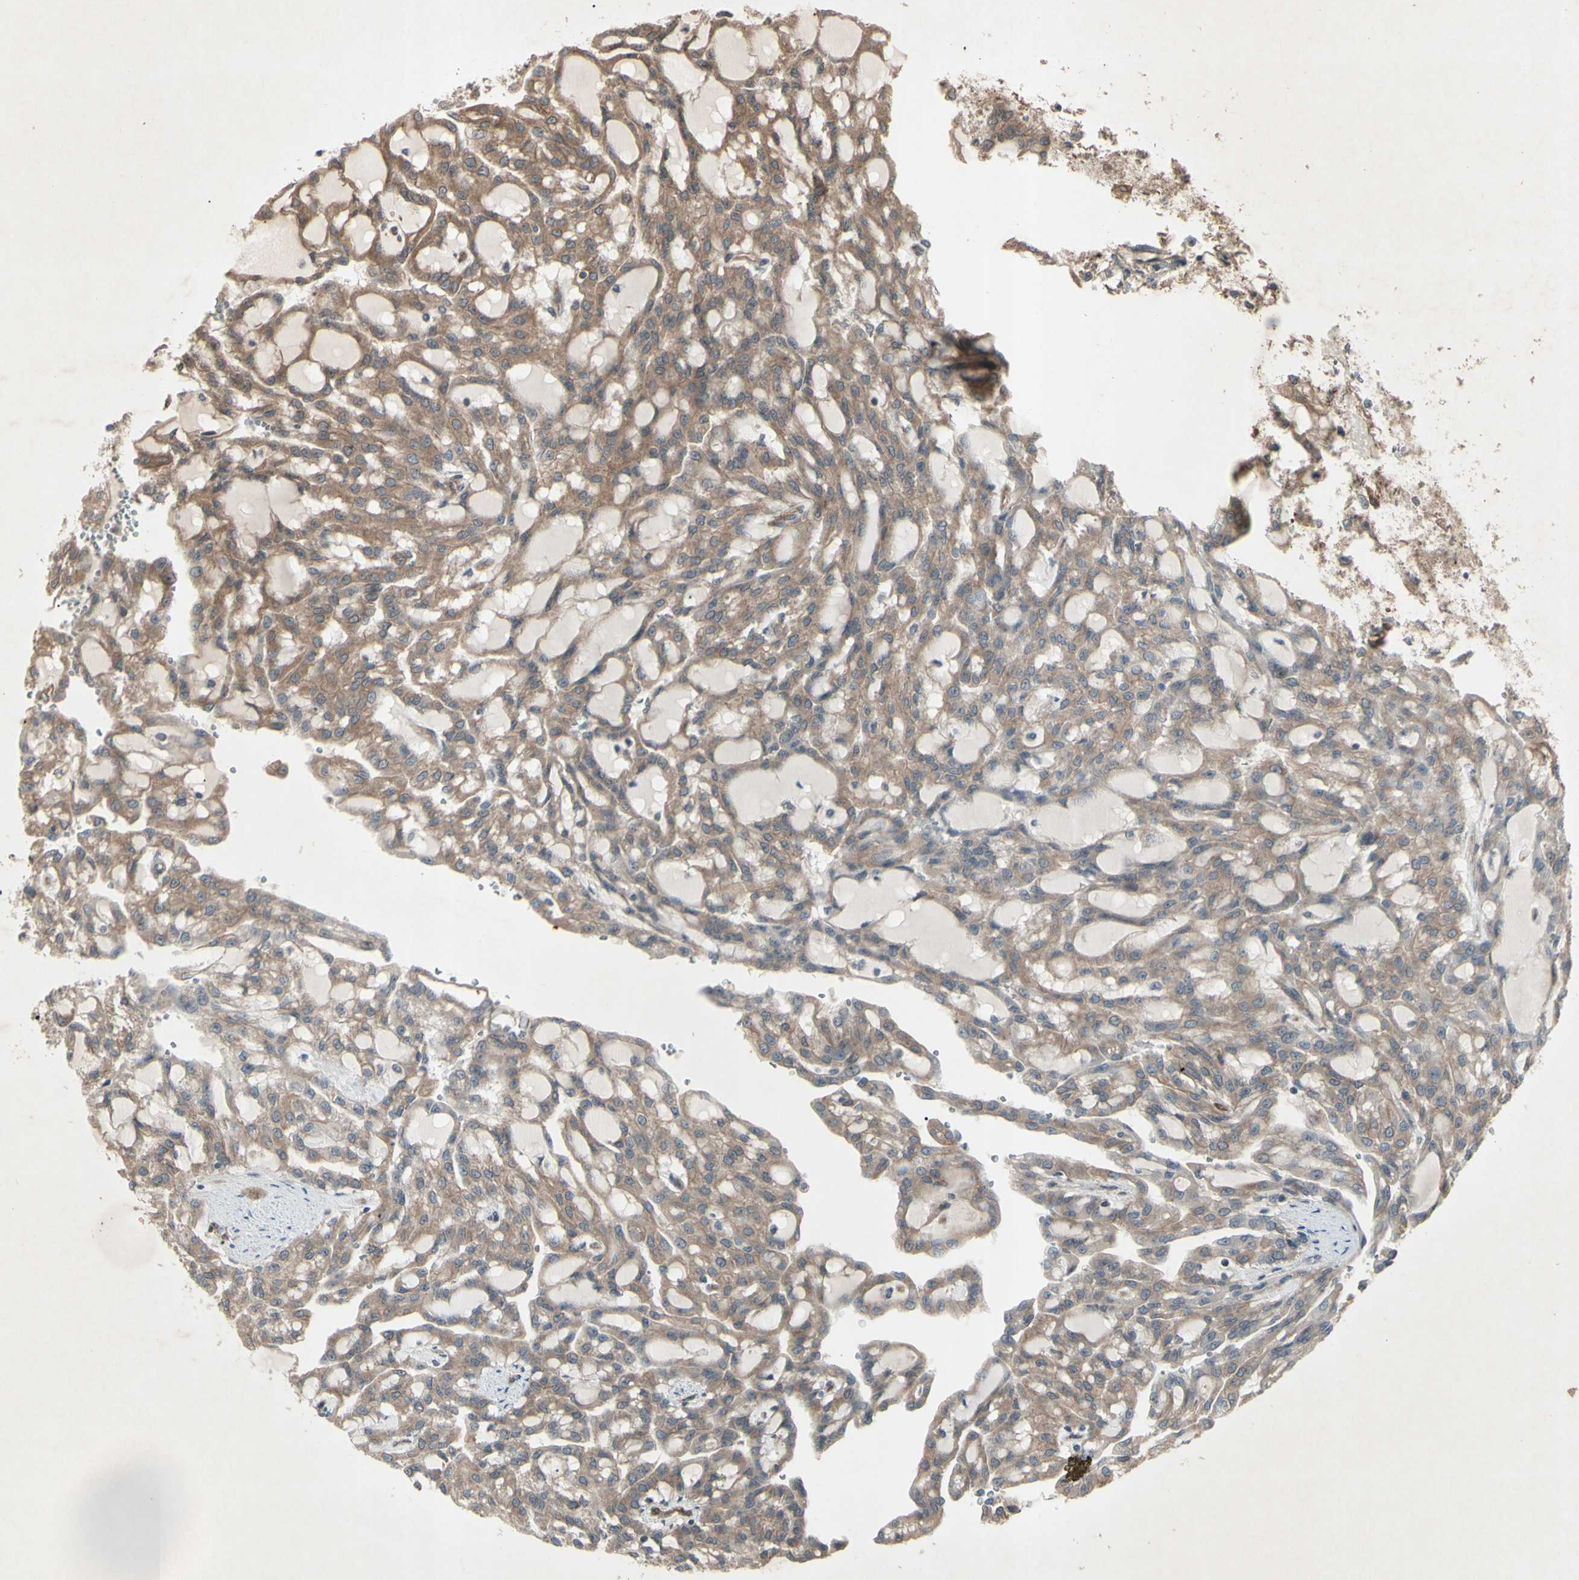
{"staining": {"intensity": "weak", "quantity": ">75%", "location": "cytoplasmic/membranous"}, "tissue": "renal cancer", "cell_type": "Tumor cells", "image_type": "cancer", "snomed": [{"axis": "morphology", "description": "Adenocarcinoma, NOS"}, {"axis": "topography", "description": "Kidney"}], "caption": "This photomicrograph demonstrates adenocarcinoma (renal) stained with immunohistochemistry to label a protein in brown. The cytoplasmic/membranous of tumor cells show weak positivity for the protein. Nuclei are counter-stained blue.", "gene": "JAG1", "patient": {"sex": "male", "age": 63}}